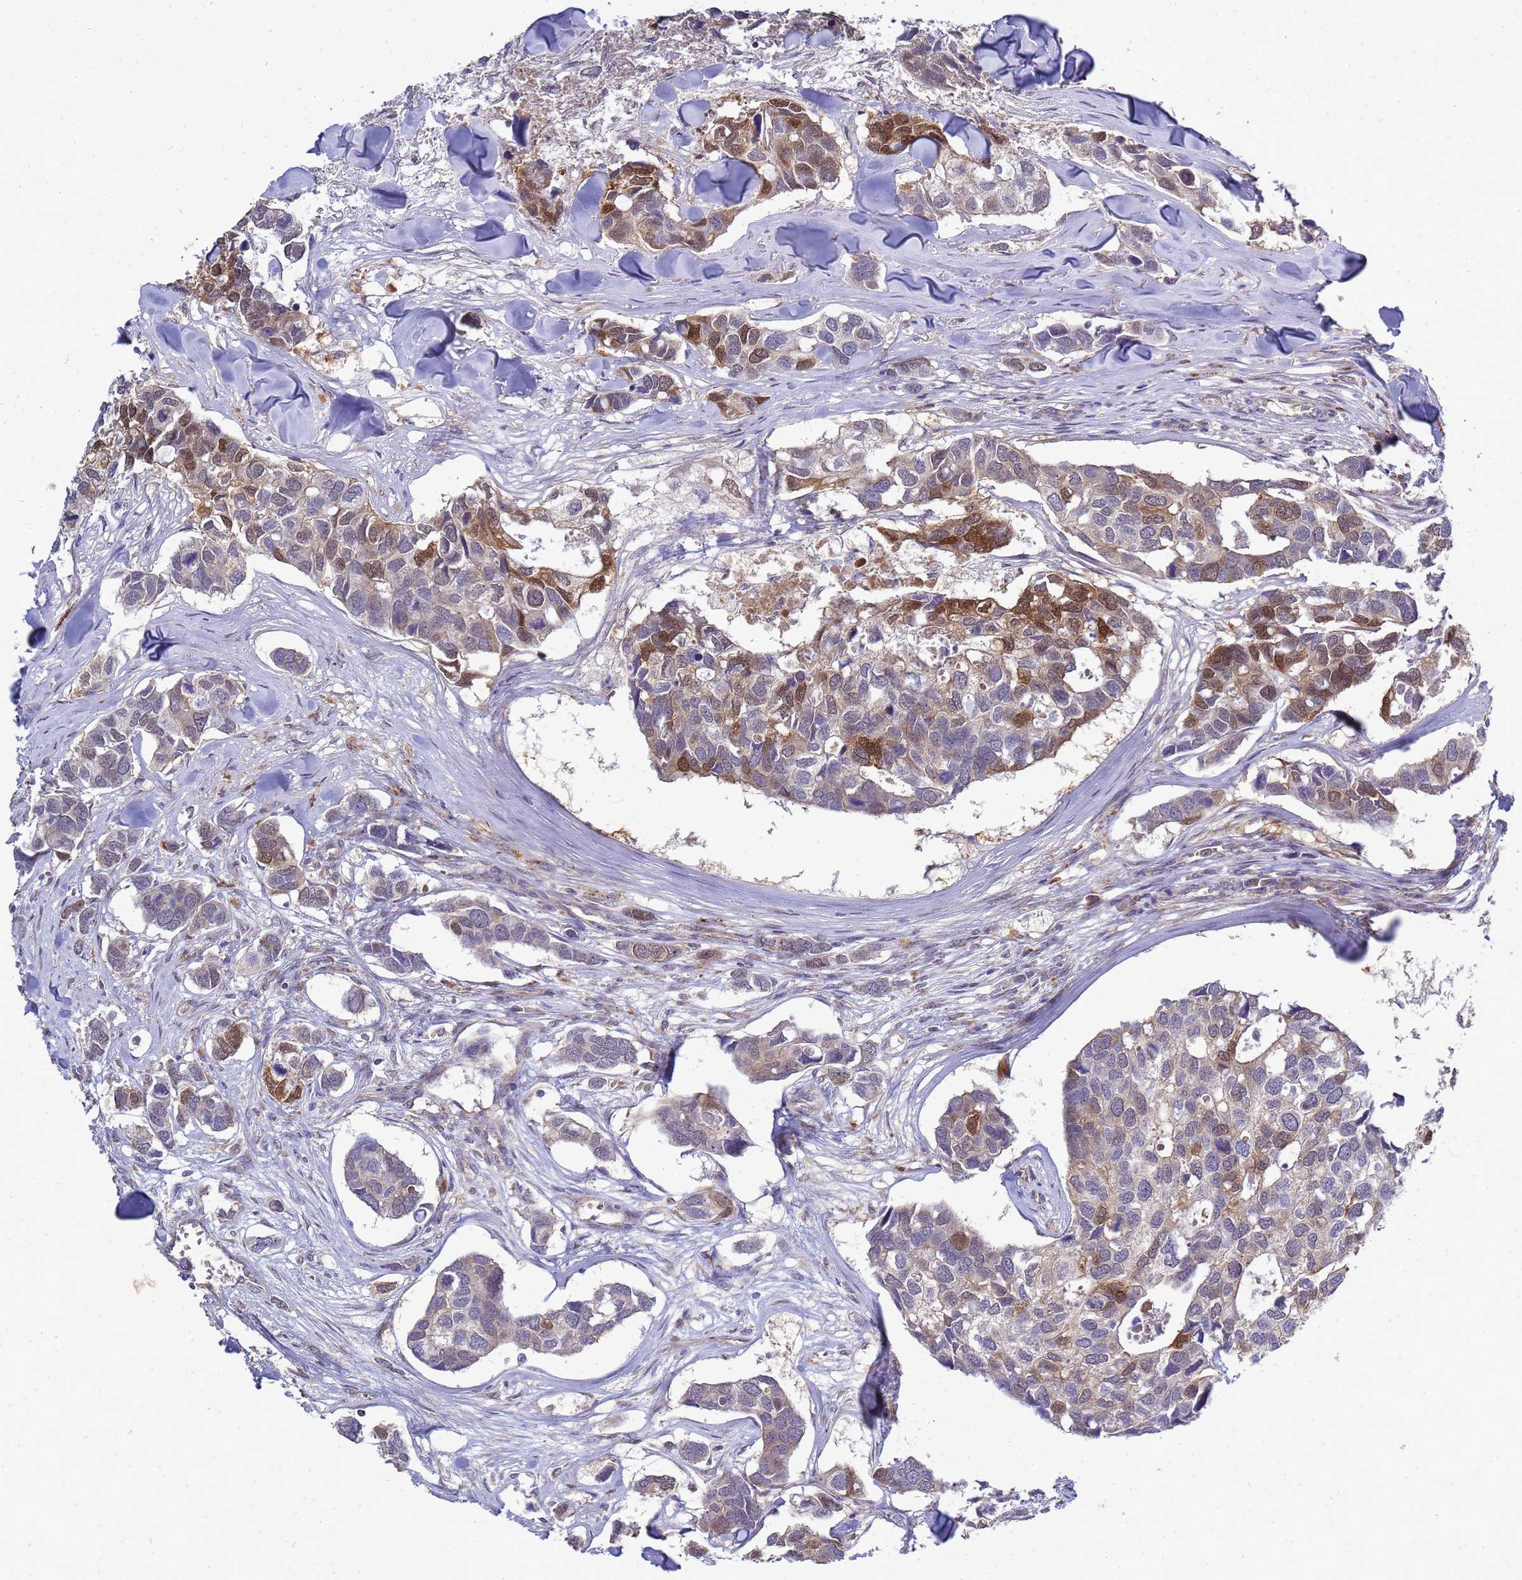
{"staining": {"intensity": "moderate", "quantity": "<25%", "location": "cytoplasmic/membranous,nuclear"}, "tissue": "breast cancer", "cell_type": "Tumor cells", "image_type": "cancer", "snomed": [{"axis": "morphology", "description": "Duct carcinoma"}, {"axis": "topography", "description": "Breast"}], "caption": "Tumor cells show low levels of moderate cytoplasmic/membranous and nuclear expression in about <25% of cells in human breast cancer. (DAB IHC, brown staining for protein, blue staining for nuclei).", "gene": "EIF4EBP3", "patient": {"sex": "female", "age": 83}}